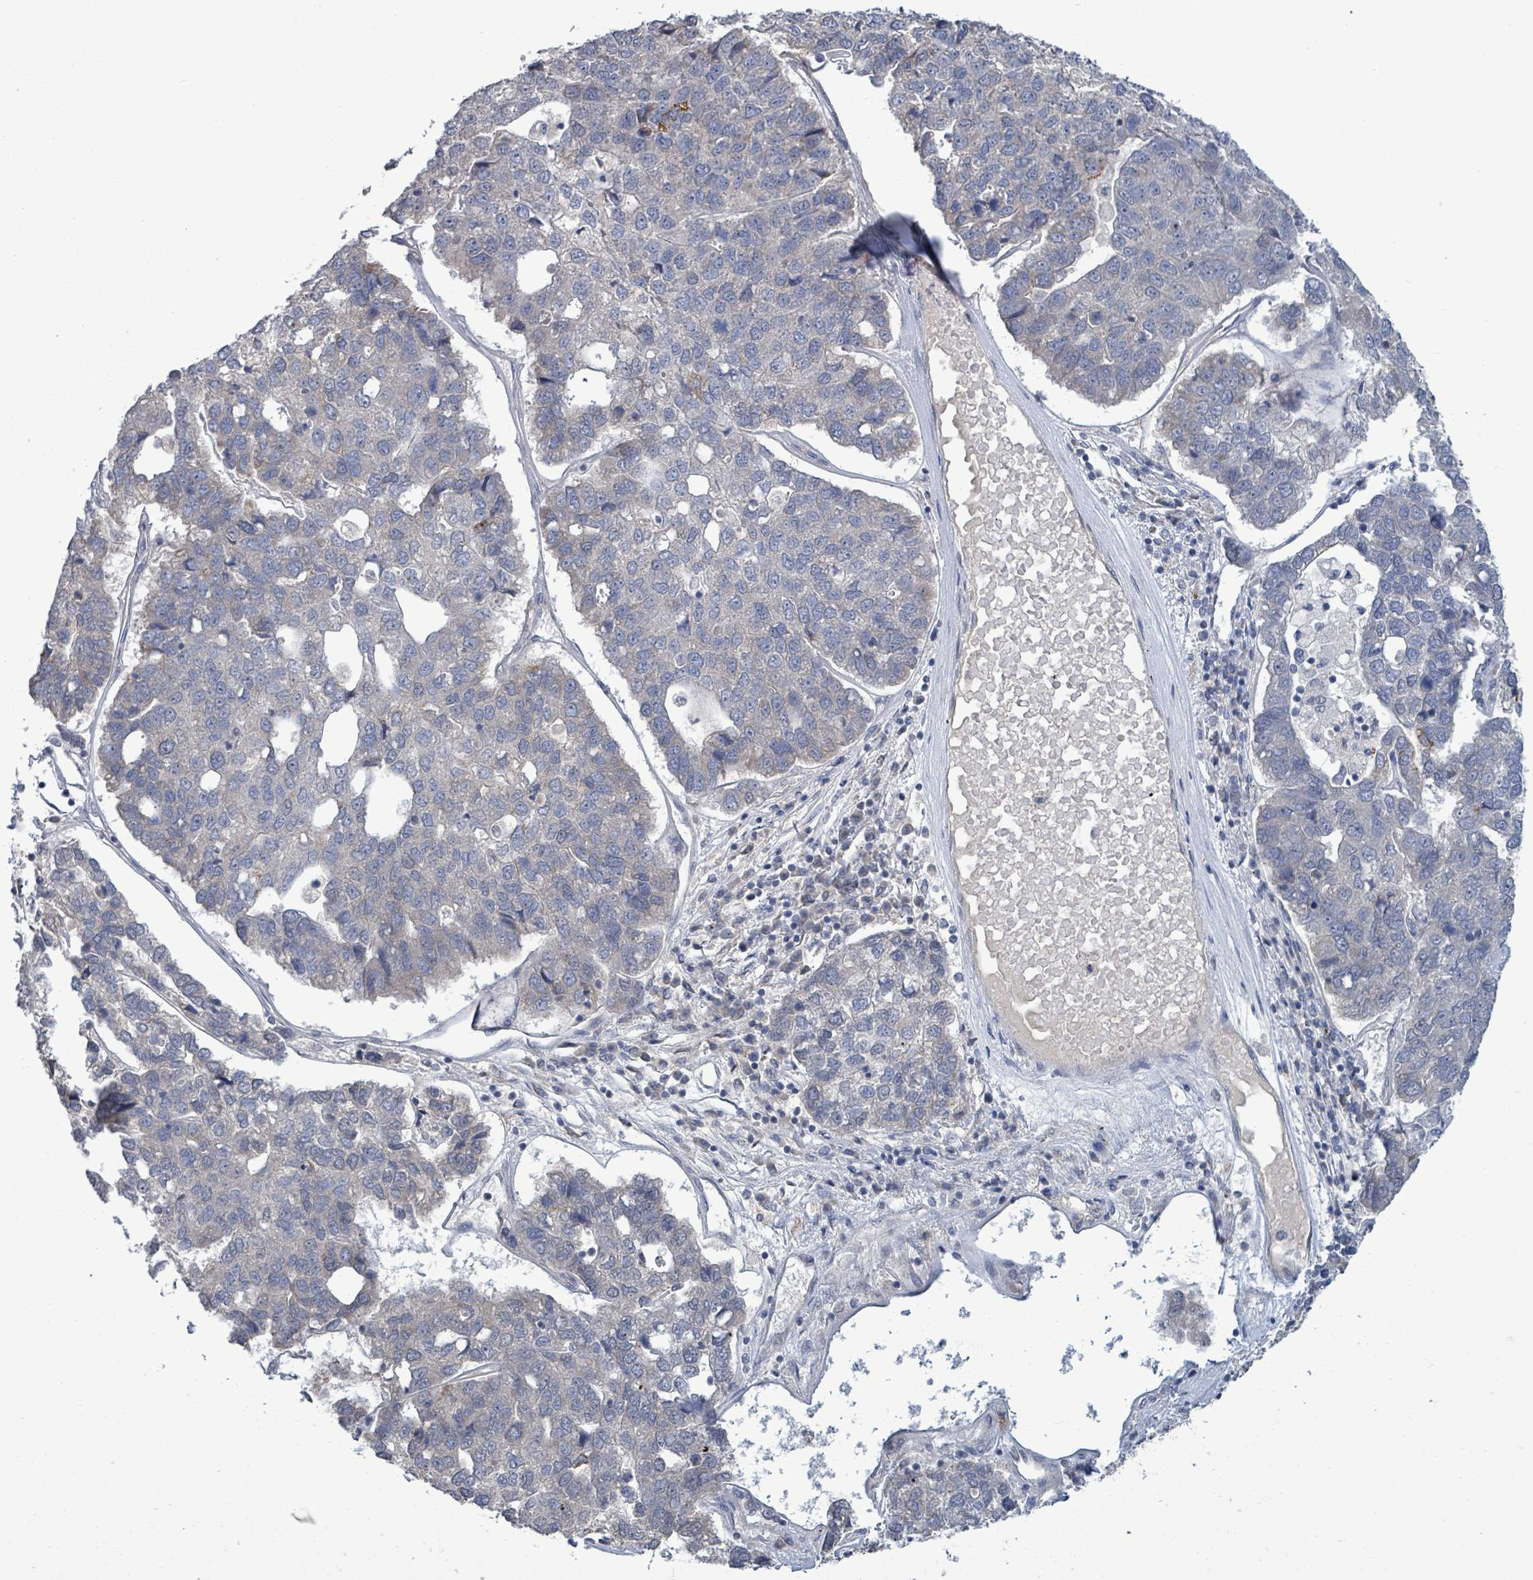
{"staining": {"intensity": "negative", "quantity": "none", "location": "none"}, "tissue": "pancreatic cancer", "cell_type": "Tumor cells", "image_type": "cancer", "snomed": [{"axis": "morphology", "description": "Adenocarcinoma, NOS"}, {"axis": "topography", "description": "Pancreas"}], "caption": "Immunohistochemistry (IHC) histopathology image of pancreatic cancer stained for a protein (brown), which shows no expression in tumor cells. (Immunohistochemistry, brightfield microscopy, high magnification).", "gene": "COQ10B", "patient": {"sex": "female", "age": 61}}